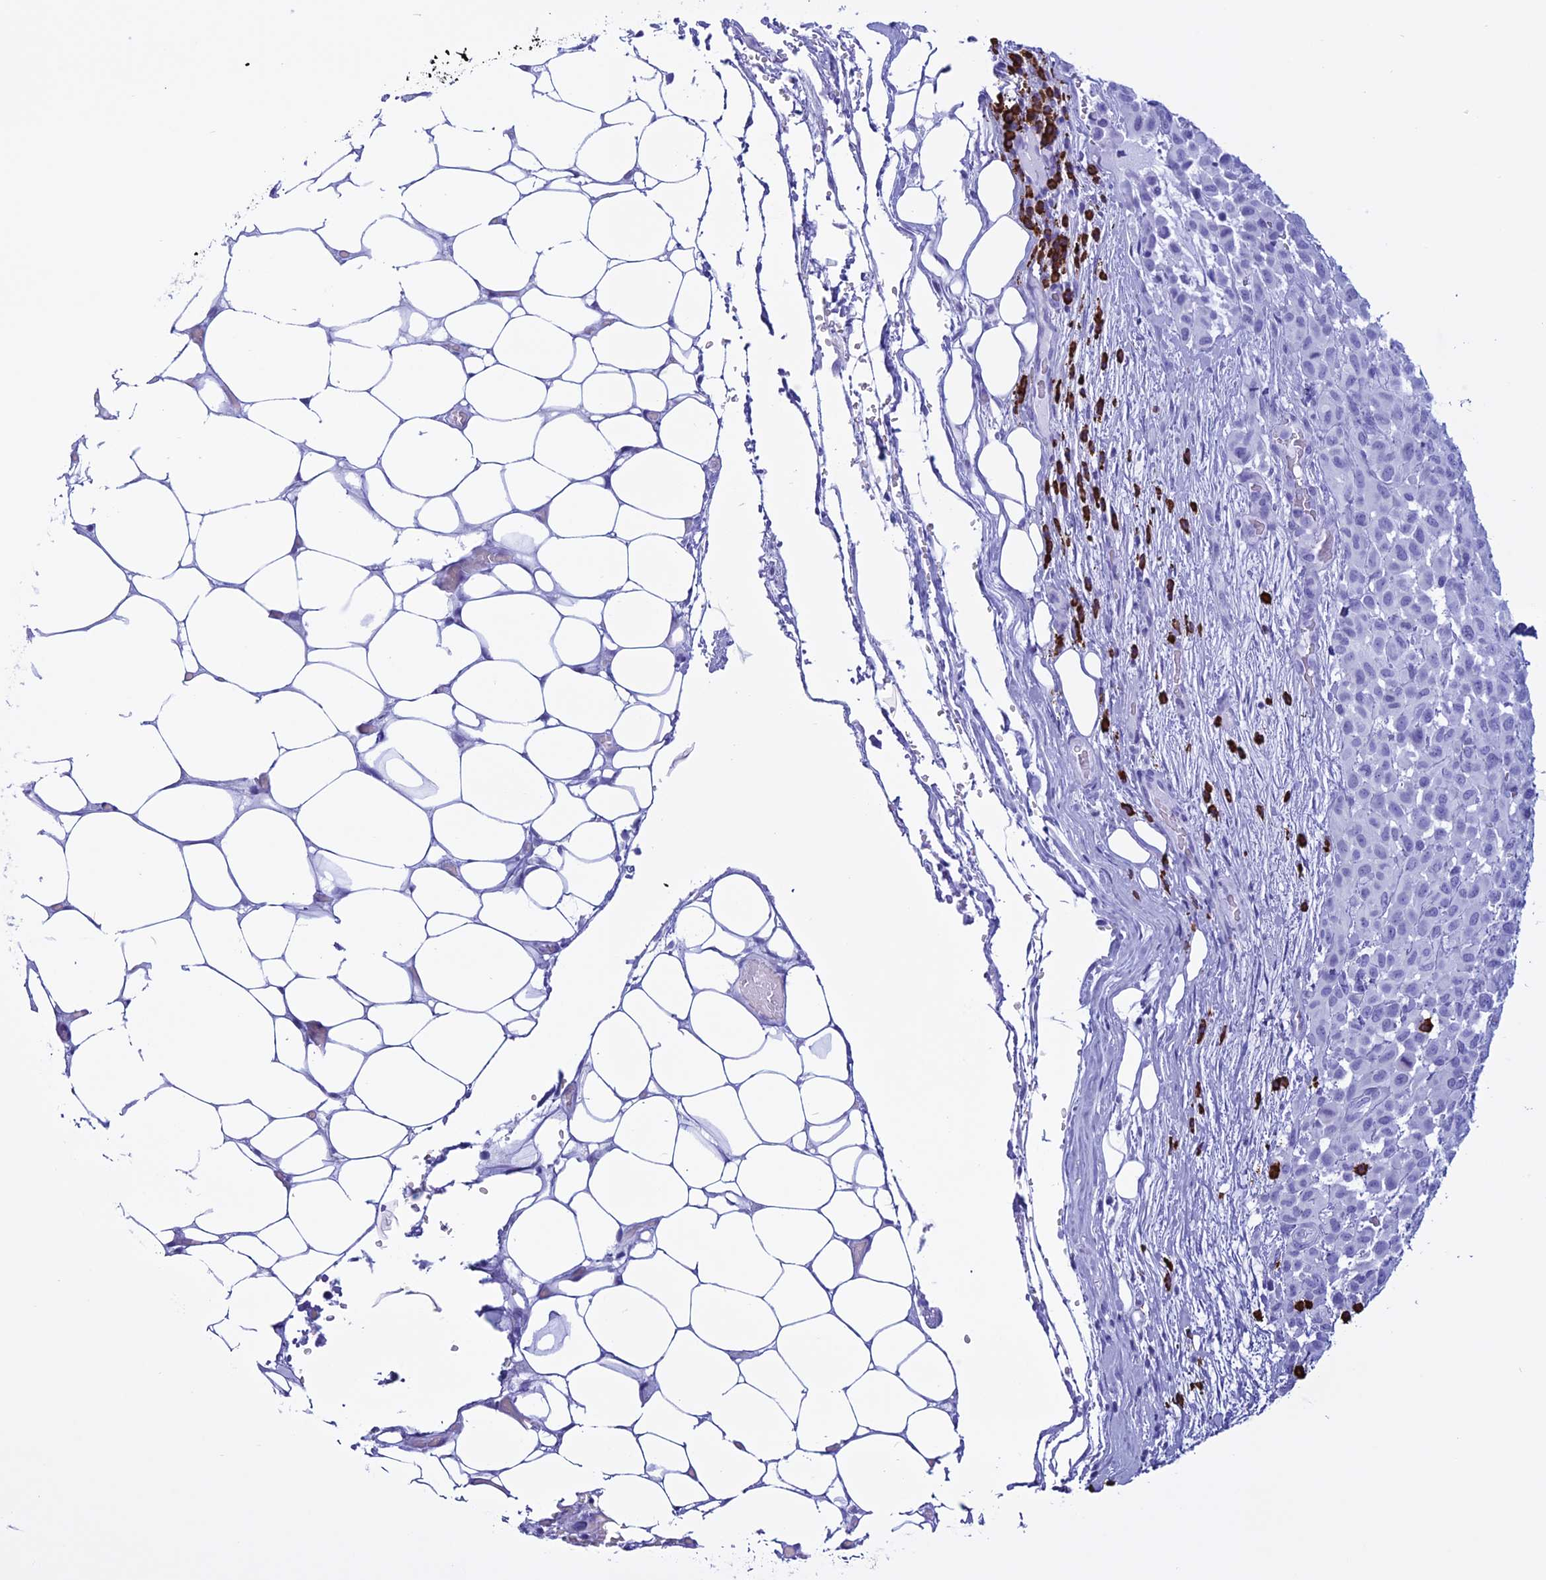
{"staining": {"intensity": "negative", "quantity": "none", "location": "none"}, "tissue": "melanoma", "cell_type": "Tumor cells", "image_type": "cancer", "snomed": [{"axis": "morphology", "description": "Malignant melanoma, Metastatic site"}, {"axis": "topography", "description": "Skin"}], "caption": "High magnification brightfield microscopy of melanoma stained with DAB (3,3'-diaminobenzidine) (brown) and counterstained with hematoxylin (blue): tumor cells show no significant positivity. (Brightfield microscopy of DAB immunohistochemistry (IHC) at high magnification).", "gene": "MZB1", "patient": {"sex": "female", "age": 81}}